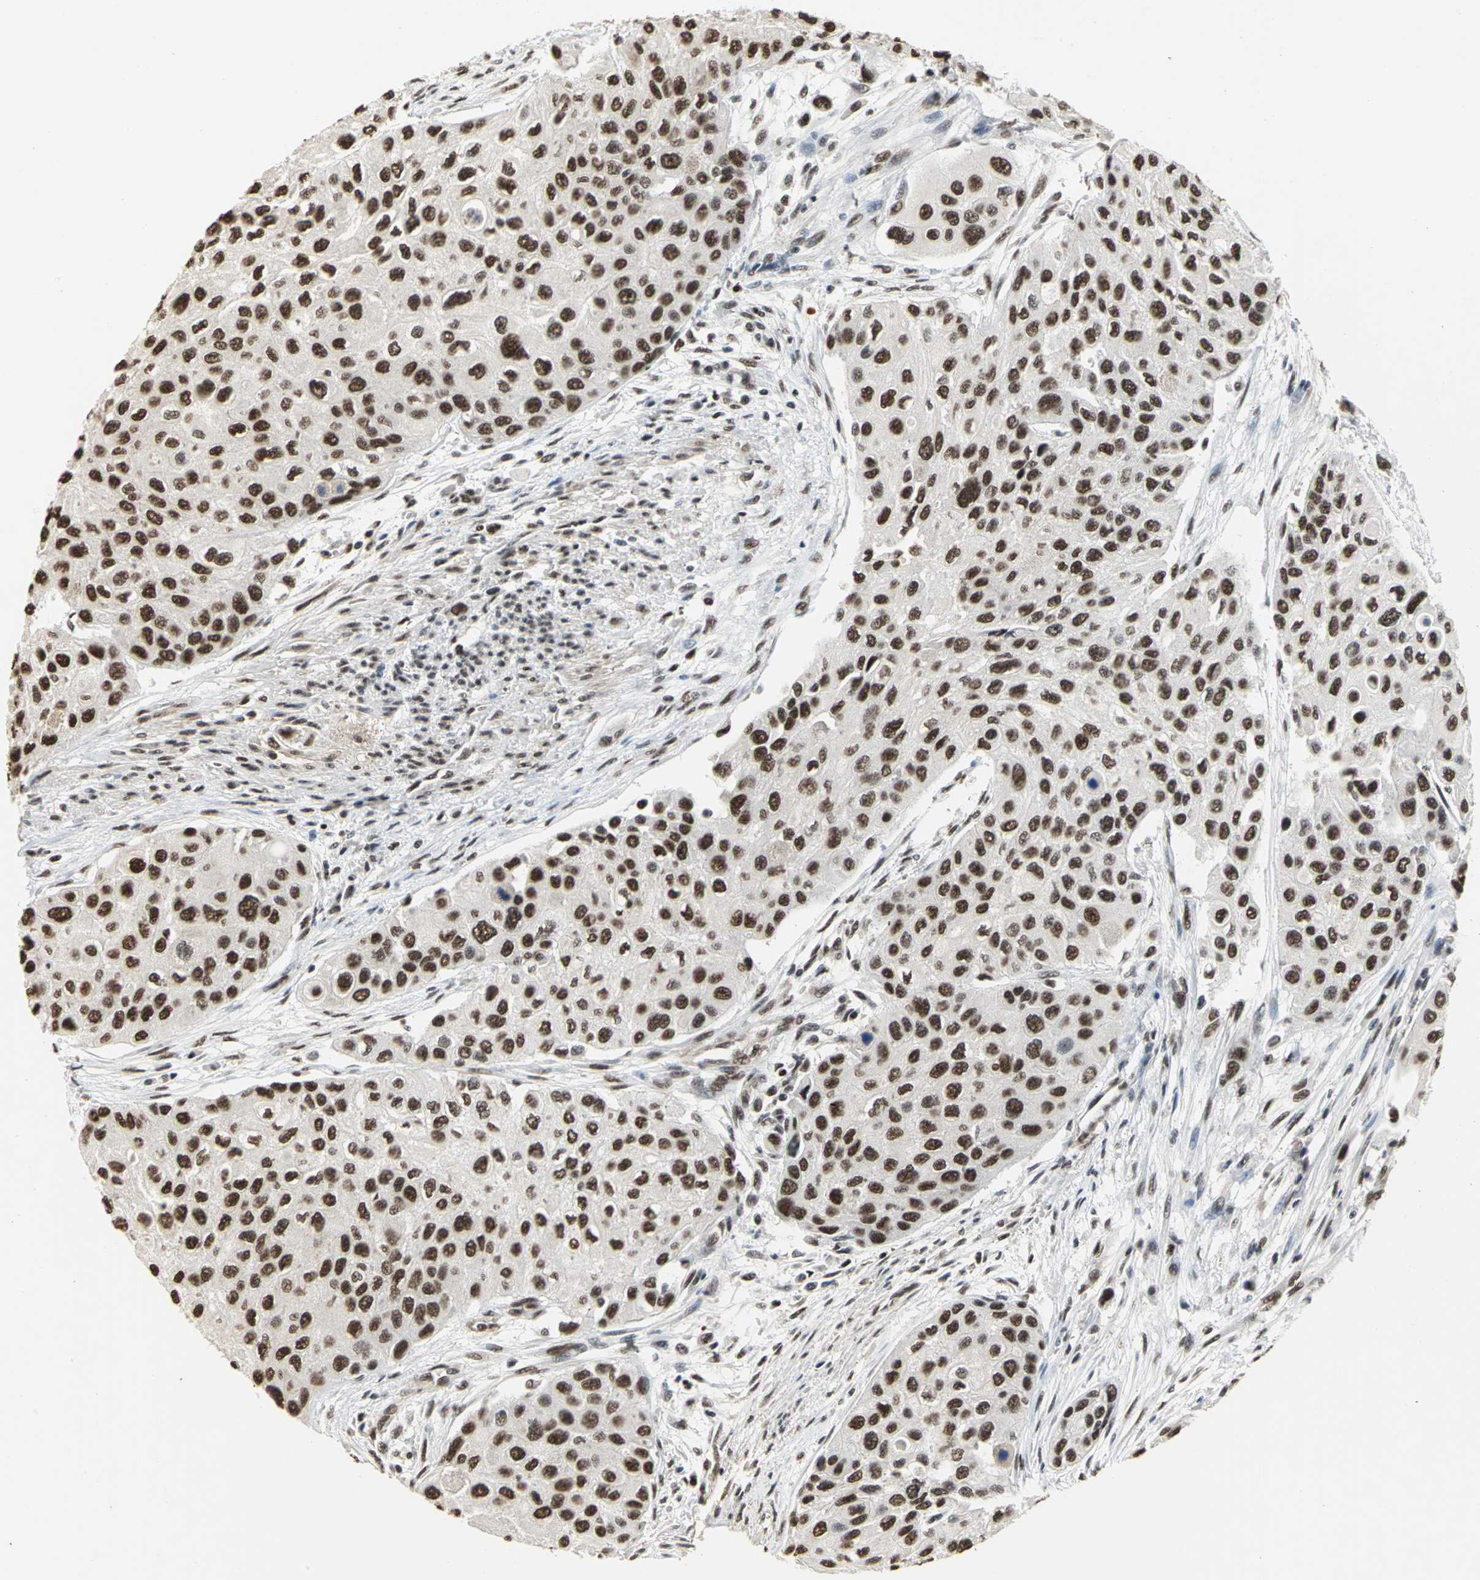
{"staining": {"intensity": "strong", "quantity": ">75%", "location": "nuclear"}, "tissue": "urothelial cancer", "cell_type": "Tumor cells", "image_type": "cancer", "snomed": [{"axis": "morphology", "description": "Urothelial carcinoma, High grade"}, {"axis": "topography", "description": "Urinary bladder"}], "caption": "Immunohistochemistry micrograph of neoplastic tissue: human high-grade urothelial carcinoma stained using immunohistochemistry (IHC) displays high levels of strong protein expression localized specifically in the nuclear of tumor cells, appearing as a nuclear brown color.", "gene": "CCDC88C", "patient": {"sex": "female", "age": 56}}